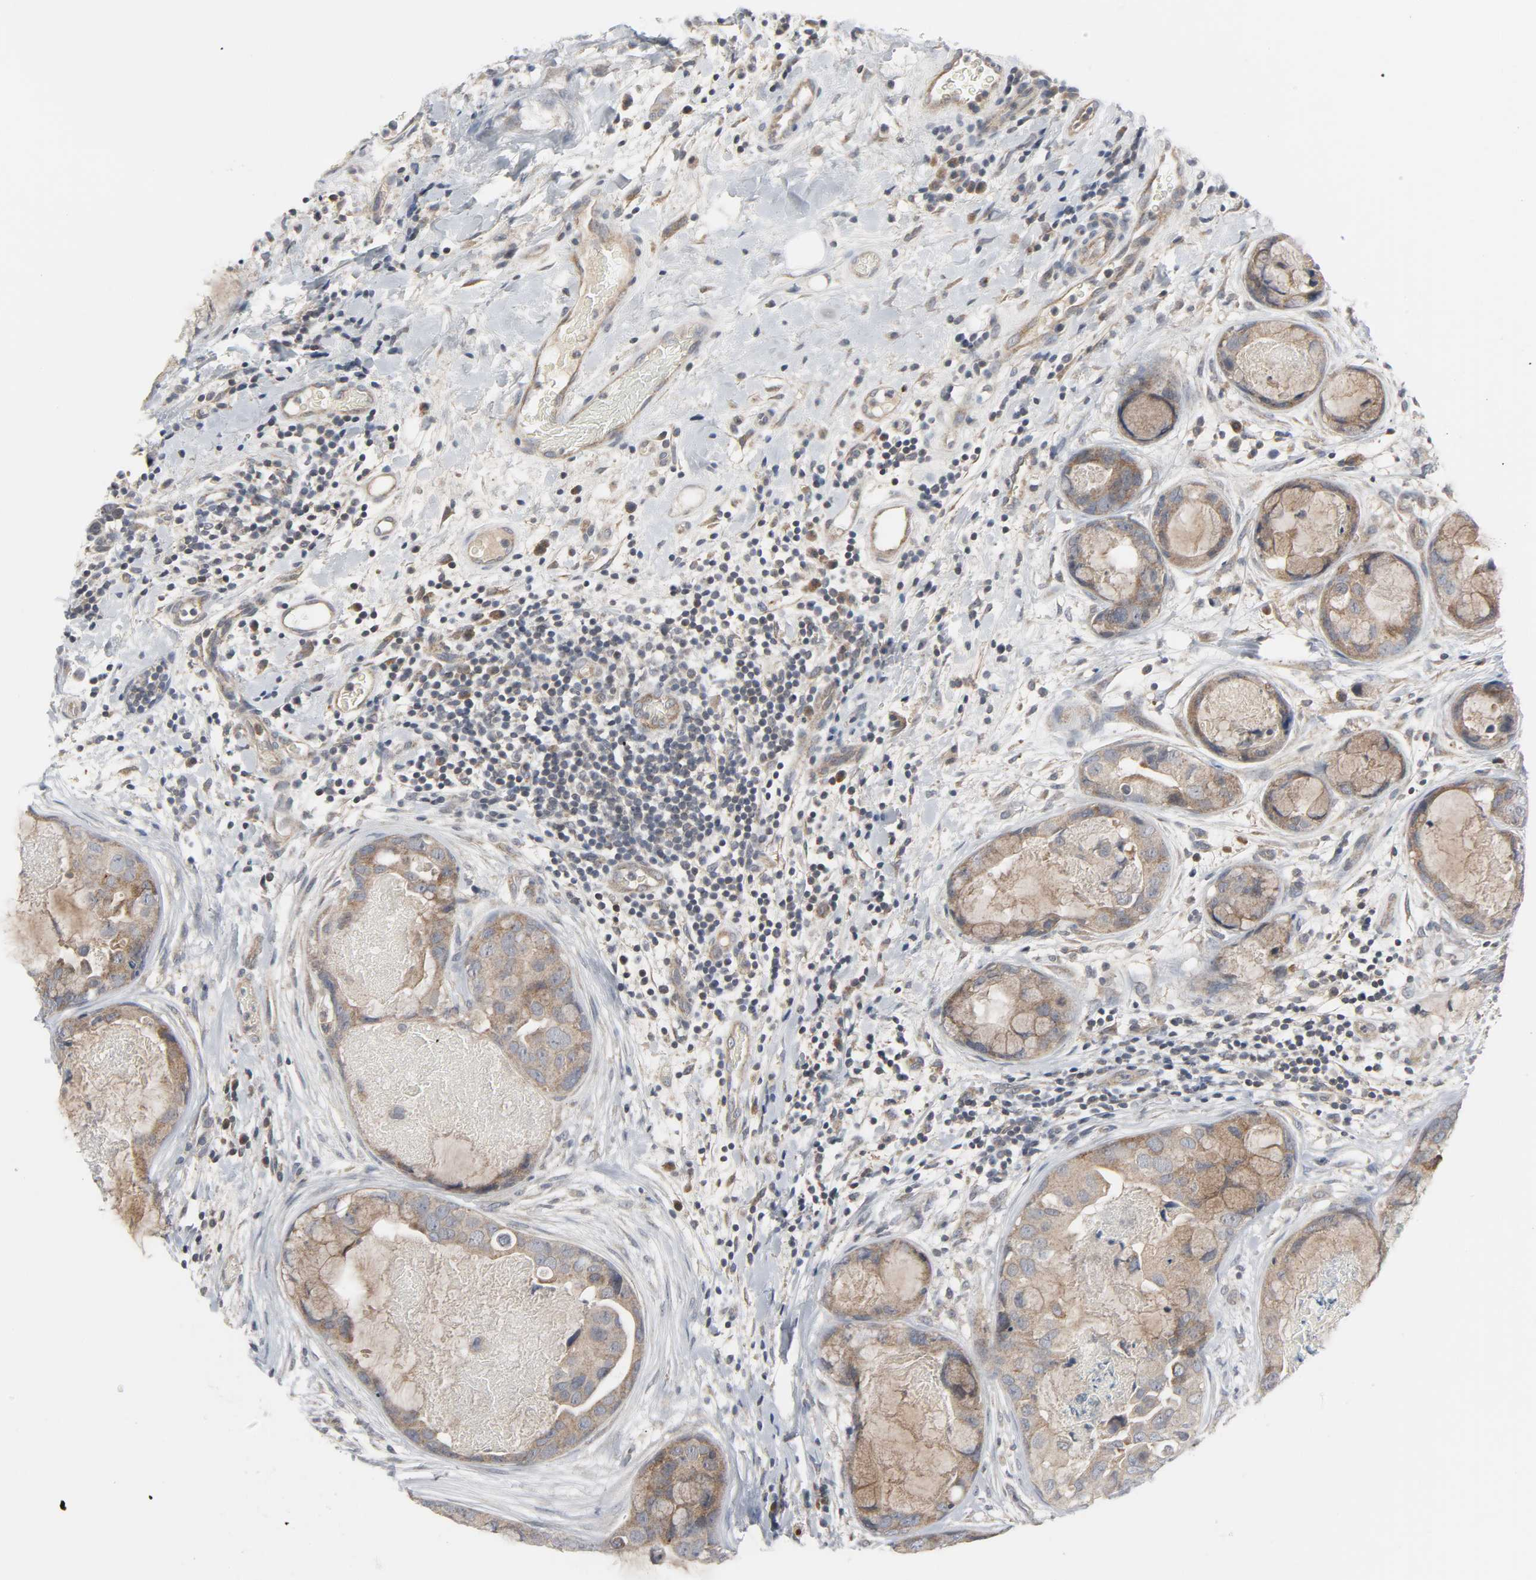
{"staining": {"intensity": "moderate", "quantity": ">75%", "location": "cytoplasmic/membranous"}, "tissue": "breast cancer", "cell_type": "Tumor cells", "image_type": "cancer", "snomed": [{"axis": "morphology", "description": "Duct carcinoma"}, {"axis": "topography", "description": "Breast"}], "caption": "Human breast cancer (infiltrating ductal carcinoma) stained with a protein marker demonstrates moderate staining in tumor cells.", "gene": "CLIP1", "patient": {"sex": "female", "age": 40}}